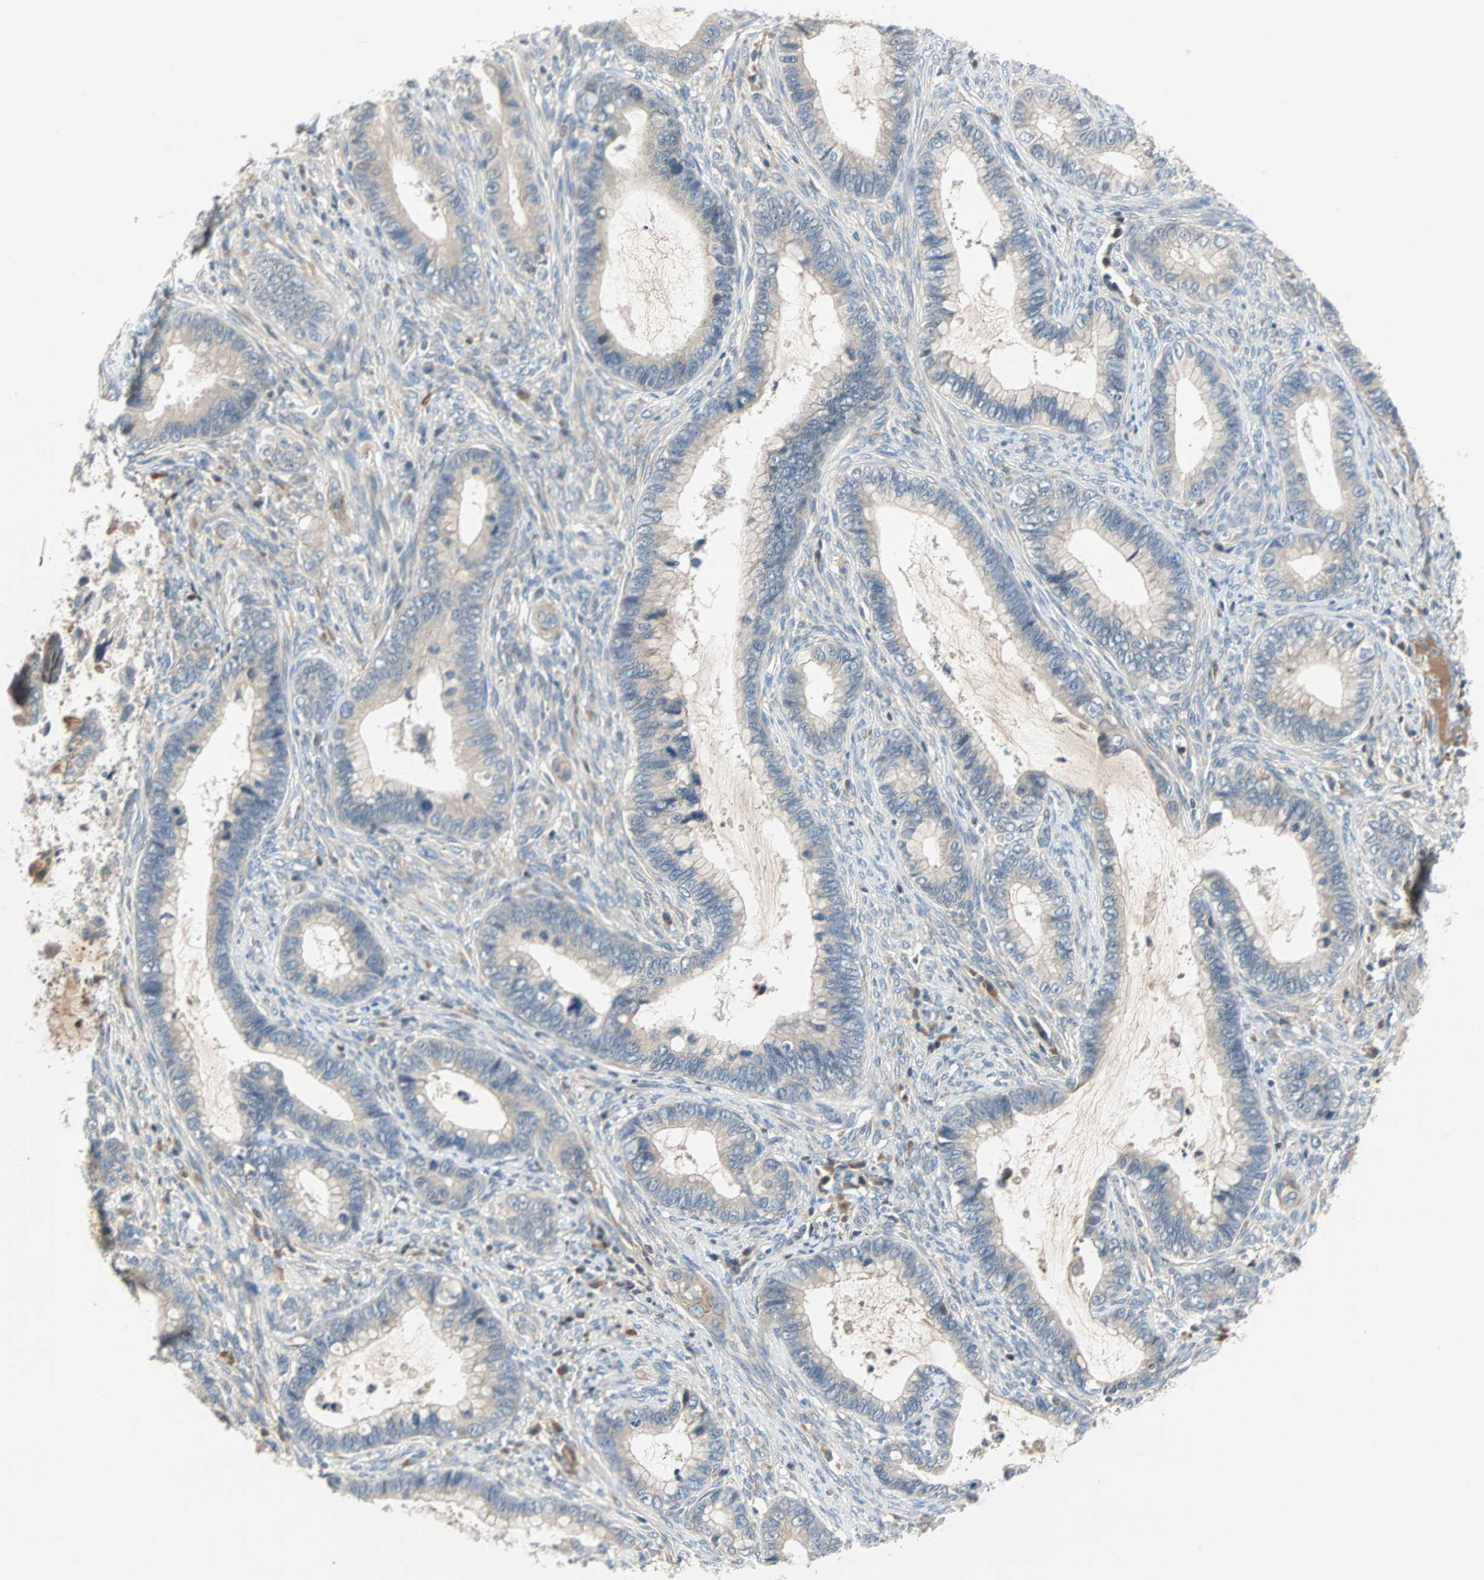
{"staining": {"intensity": "negative", "quantity": "none", "location": "none"}, "tissue": "cervical cancer", "cell_type": "Tumor cells", "image_type": "cancer", "snomed": [{"axis": "morphology", "description": "Adenocarcinoma, NOS"}, {"axis": "topography", "description": "Cervix"}], "caption": "Micrograph shows no protein staining in tumor cells of cervical adenocarcinoma tissue.", "gene": "MAP4K1", "patient": {"sex": "female", "age": 44}}